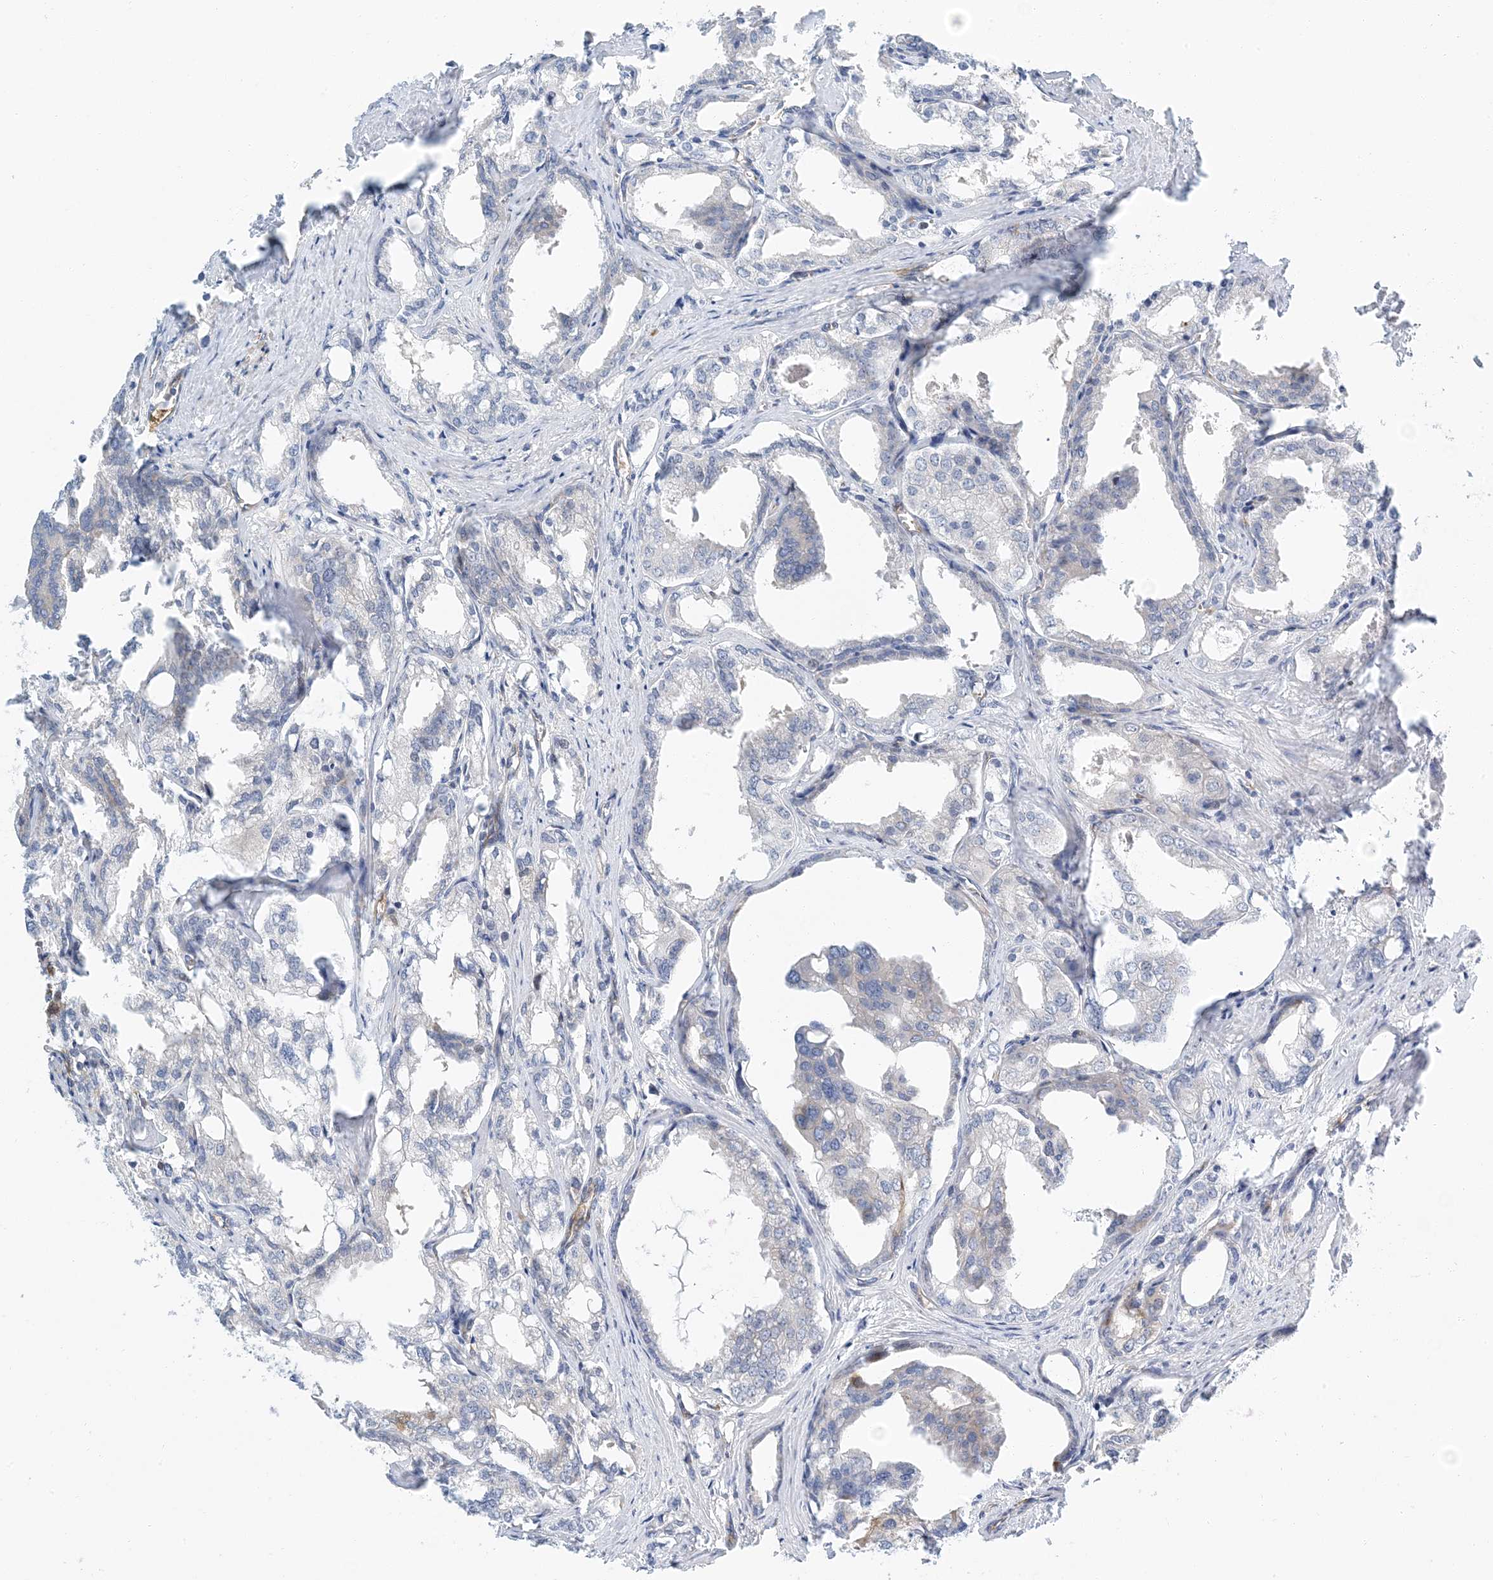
{"staining": {"intensity": "negative", "quantity": "none", "location": "none"}, "tissue": "prostate cancer", "cell_type": "Tumor cells", "image_type": "cancer", "snomed": [{"axis": "morphology", "description": "Adenocarcinoma, High grade"}, {"axis": "topography", "description": "Prostate"}], "caption": "DAB (3,3'-diaminobenzidine) immunohistochemical staining of human prostate cancer exhibits no significant expression in tumor cells.", "gene": "PCDHA2", "patient": {"sex": "male", "age": 50}}